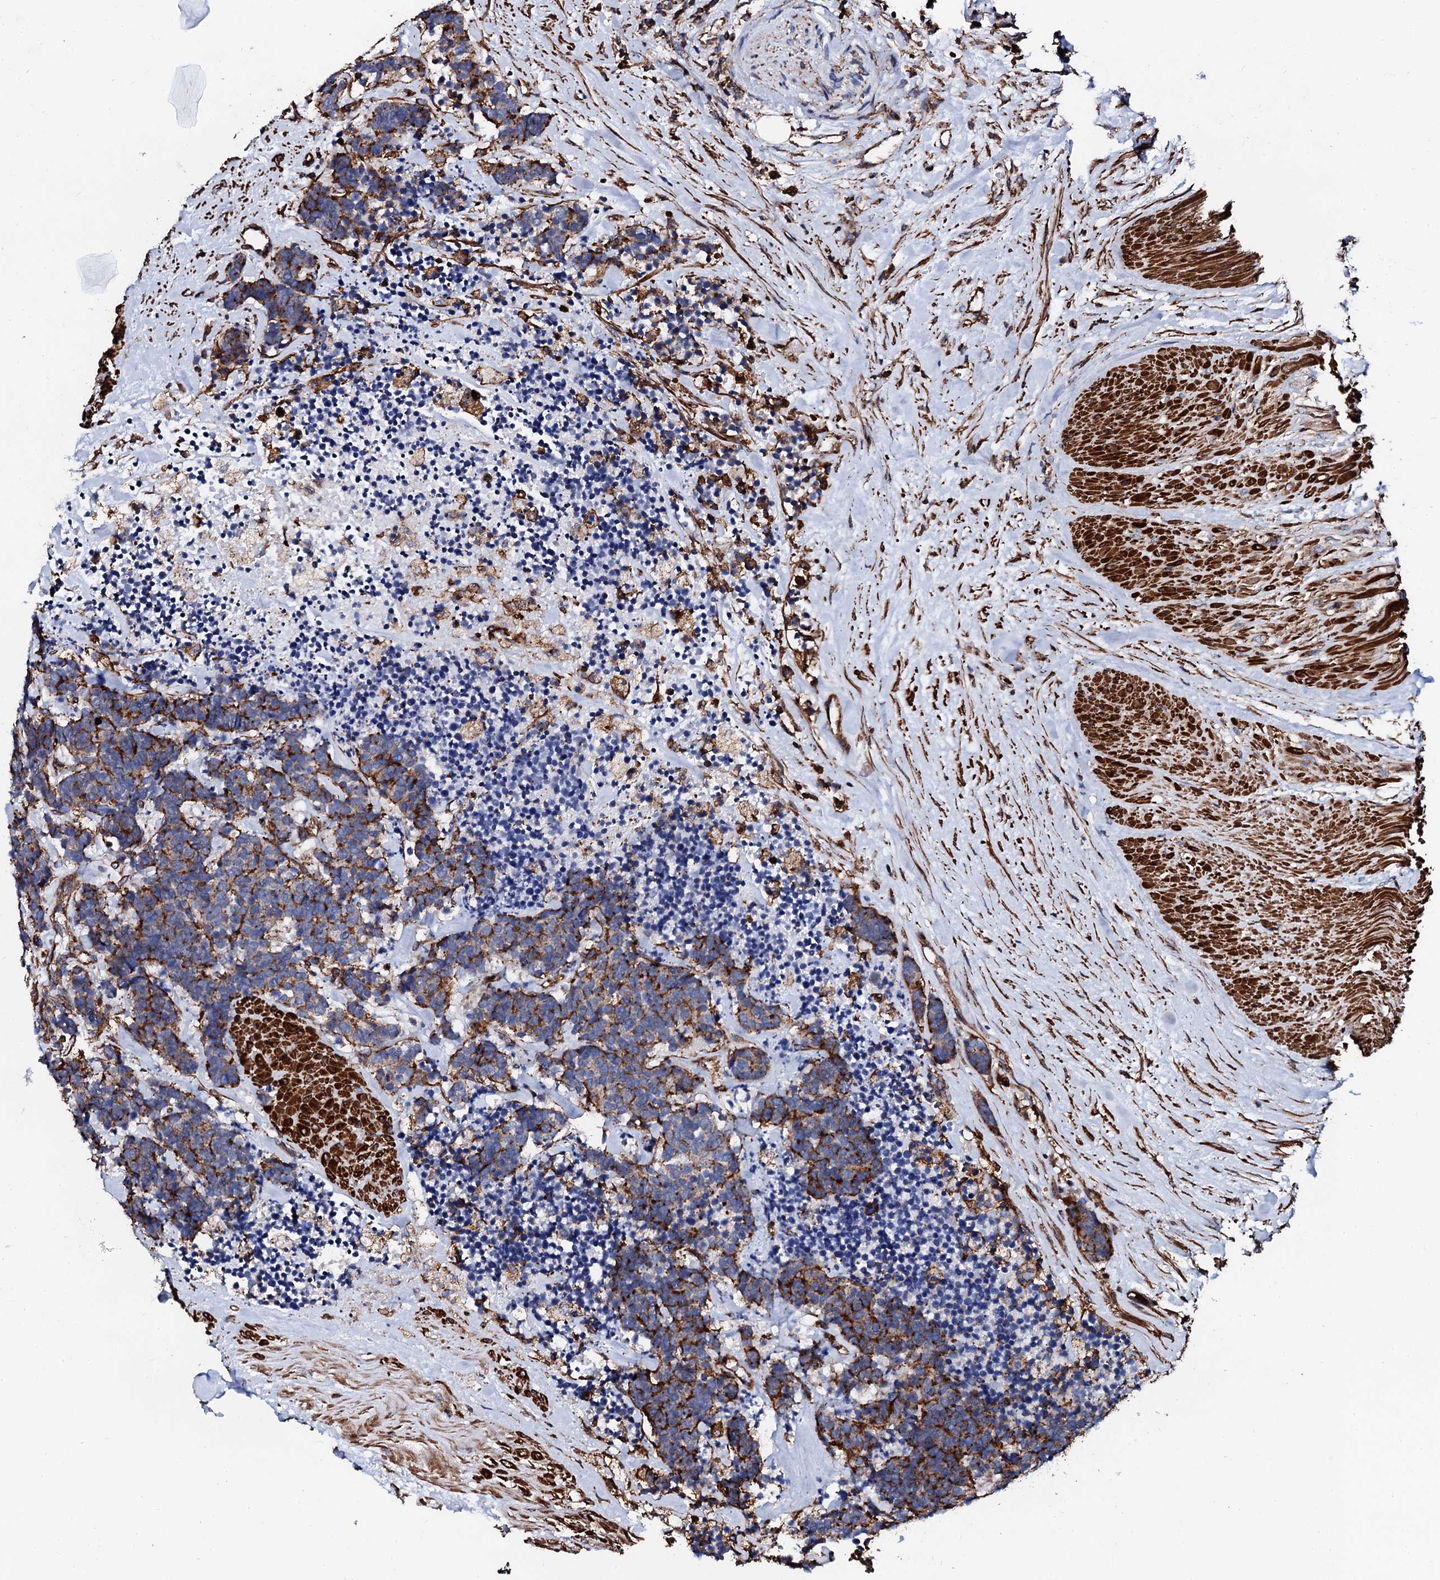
{"staining": {"intensity": "moderate", "quantity": ">75%", "location": "cytoplasmic/membranous"}, "tissue": "carcinoid", "cell_type": "Tumor cells", "image_type": "cancer", "snomed": [{"axis": "morphology", "description": "Carcinoma, NOS"}, {"axis": "morphology", "description": "Carcinoid, malignant, NOS"}, {"axis": "topography", "description": "Urinary bladder"}], "caption": "This is a micrograph of IHC staining of carcinoid, which shows moderate staining in the cytoplasmic/membranous of tumor cells.", "gene": "INTS10", "patient": {"sex": "male", "age": 57}}